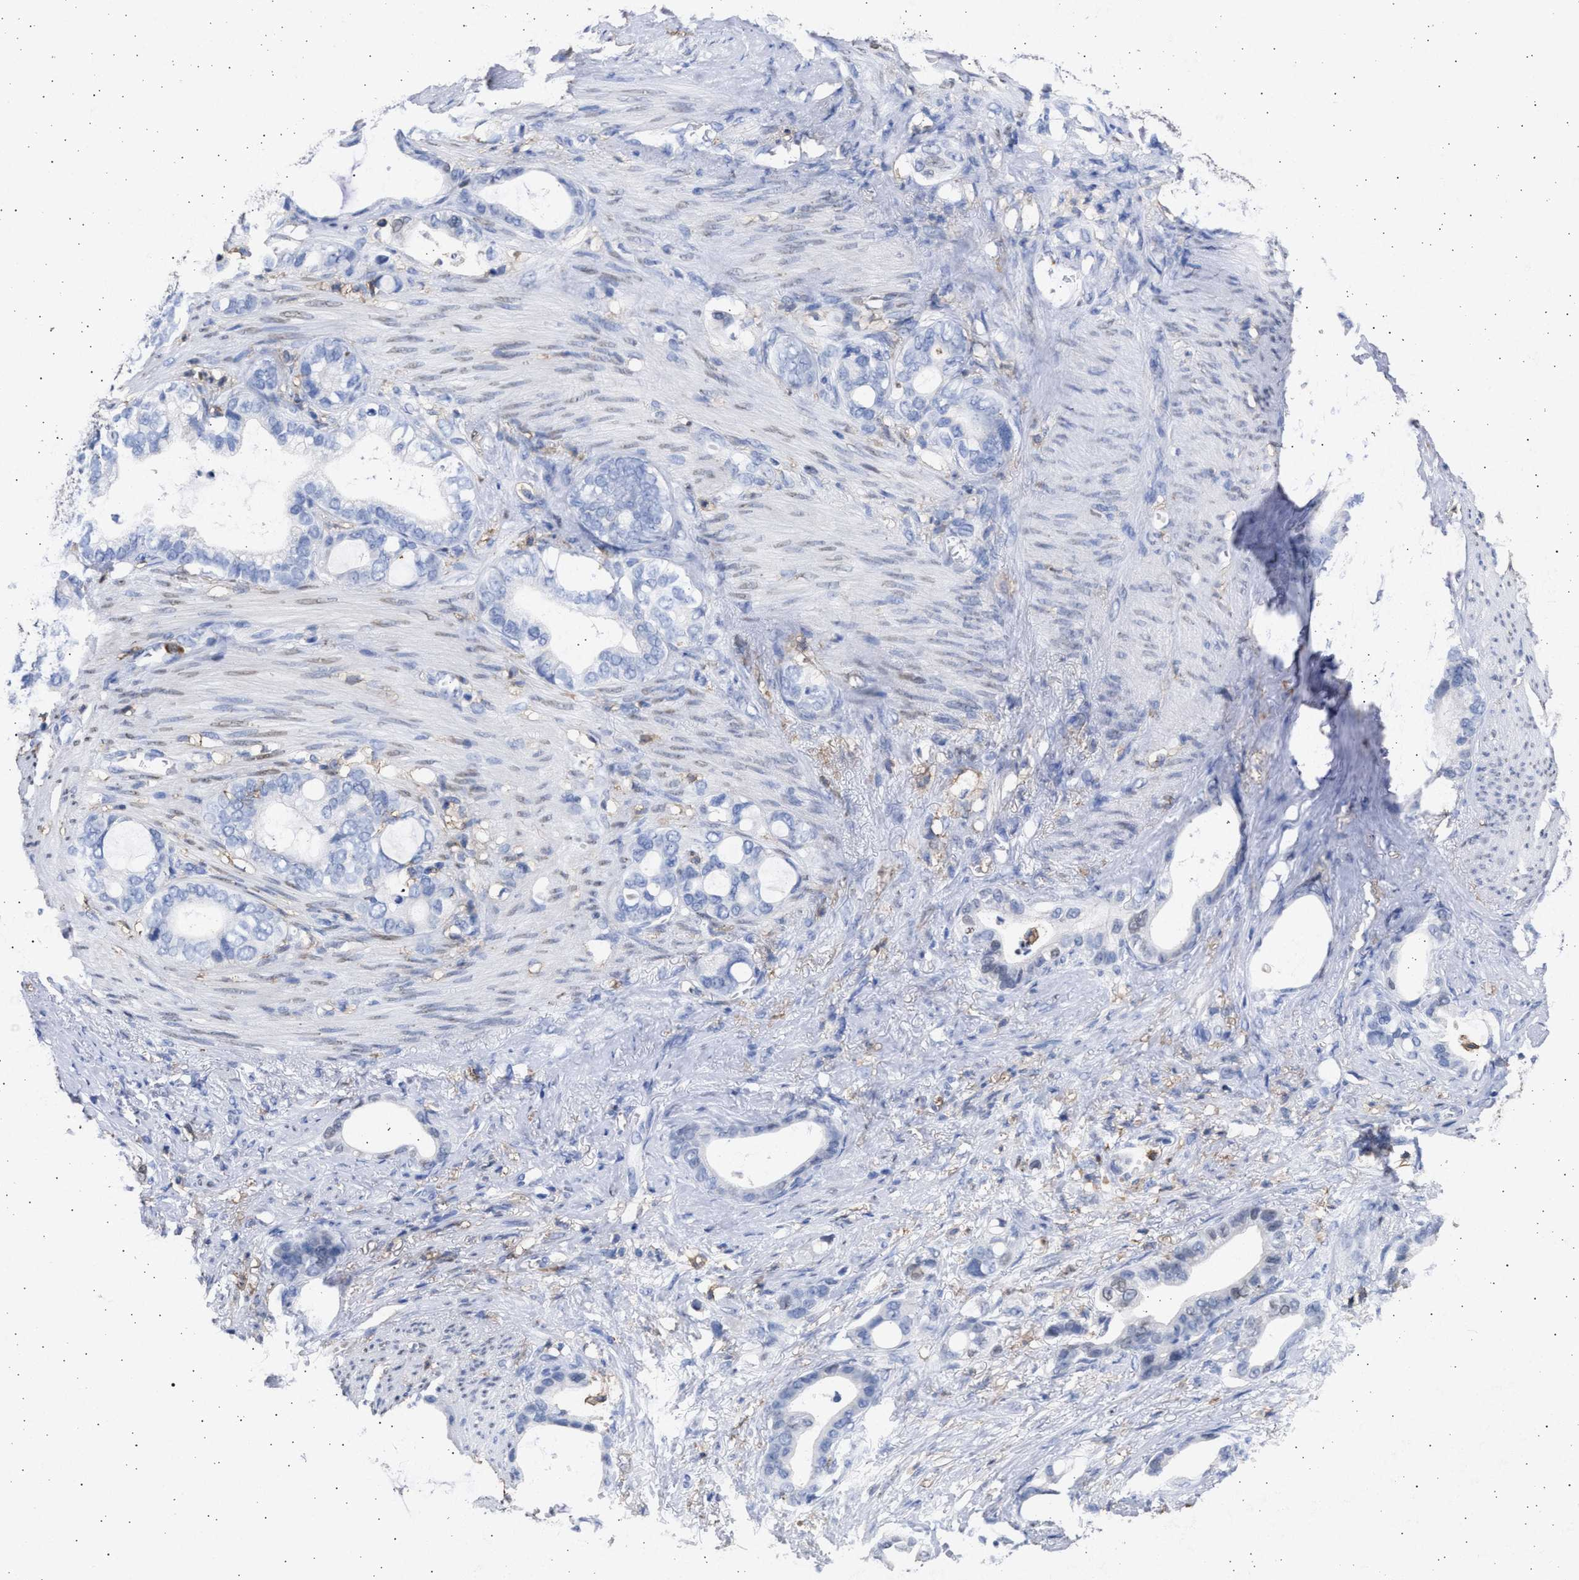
{"staining": {"intensity": "negative", "quantity": "none", "location": "none"}, "tissue": "stomach cancer", "cell_type": "Tumor cells", "image_type": "cancer", "snomed": [{"axis": "morphology", "description": "Adenocarcinoma, NOS"}, {"axis": "topography", "description": "Stomach"}], "caption": "DAB (3,3'-diaminobenzidine) immunohistochemical staining of human stomach cancer (adenocarcinoma) displays no significant positivity in tumor cells.", "gene": "FCER1A", "patient": {"sex": "female", "age": 75}}